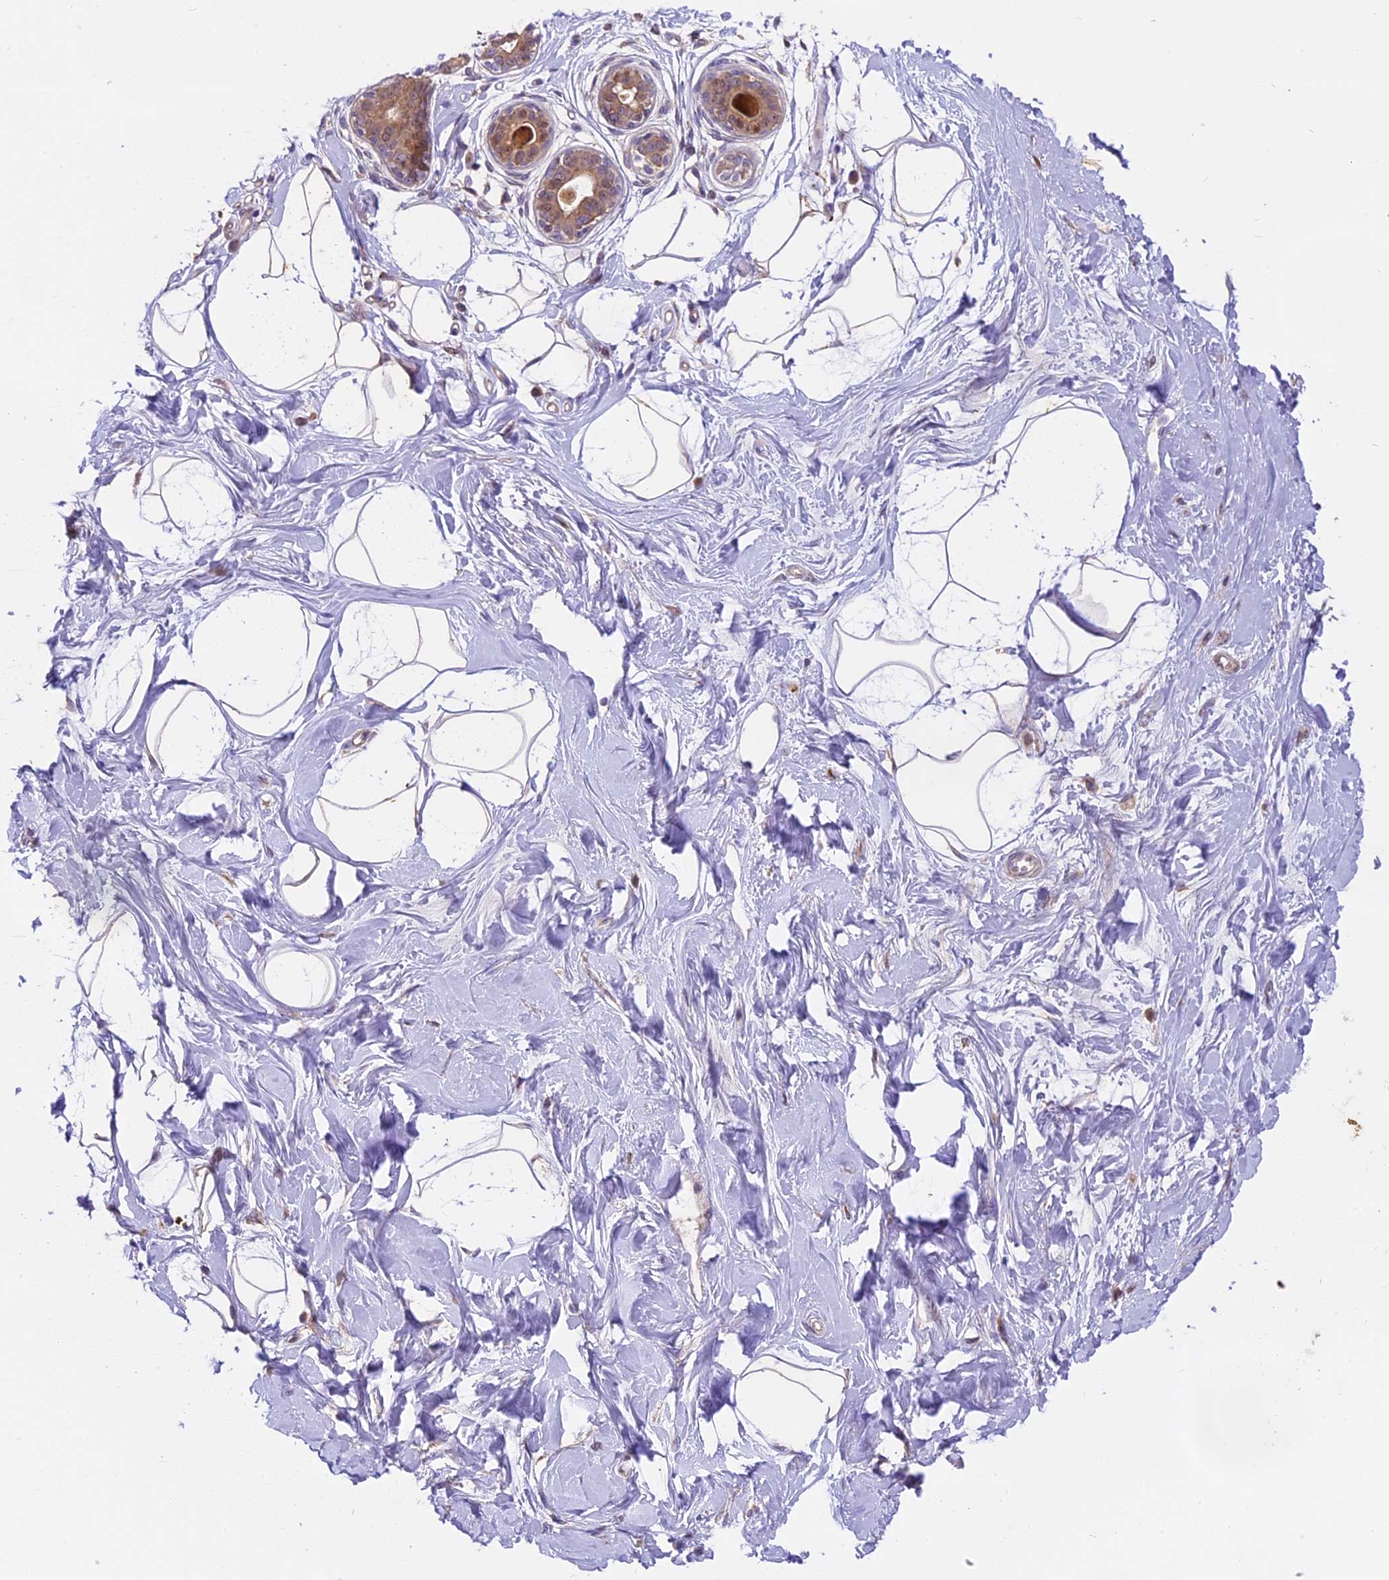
{"staining": {"intensity": "negative", "quantity": "none", "location": "none"}, "tissue": "breast", "cell_type": "Adipocytes", "image_type": "normal", "snomed": [{"axis": "morphology", "description": "Normal tissue, NOS"}, {"axis": "topography", "description": "Breast"}], "caption": "Immunohistochemistry of normal human breast shows no staining in adipocytes.", "gene": "MEMO1", "patient": {"sex": "female", "age": 45}}